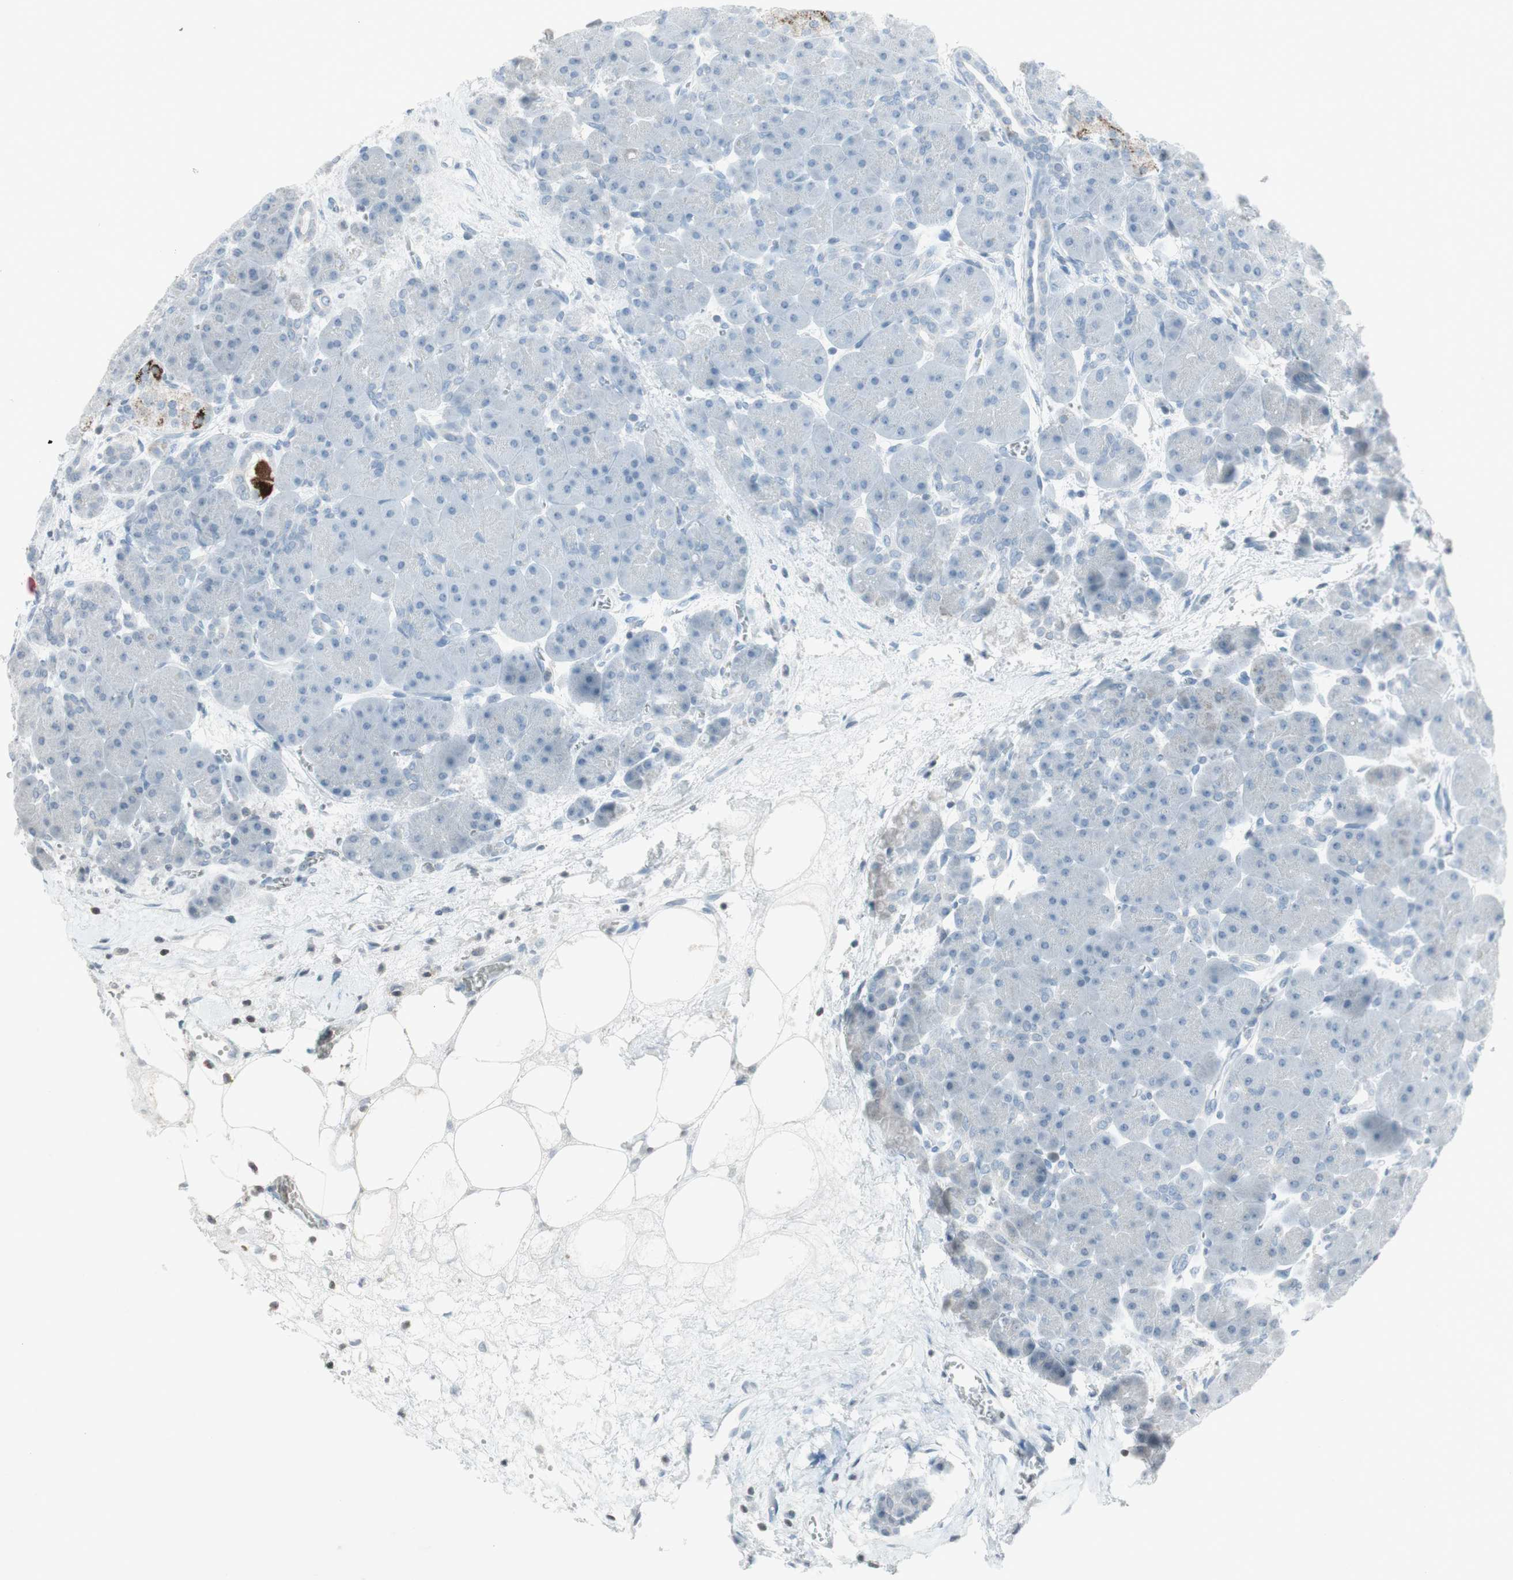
{"staining": {"intensity": "negative", "quantity": "none", "location": "none"}, "tissue": "pancreas", "cell_type": "Exocrine glandular cells", "image_type": "normal", "snomed": [{"axis": "morphology", "description": "Normal tissue, NOS"}, {"axis": "topography", "description": "Pancreas"}], "caption": "The immunohistochemistry histopathology image has no significant staining in exocrine glandular cells of pancreas. Nuclei are stained in blue.", "gene": "ARG2", "patient": {"sex": "male", "age": 66}}